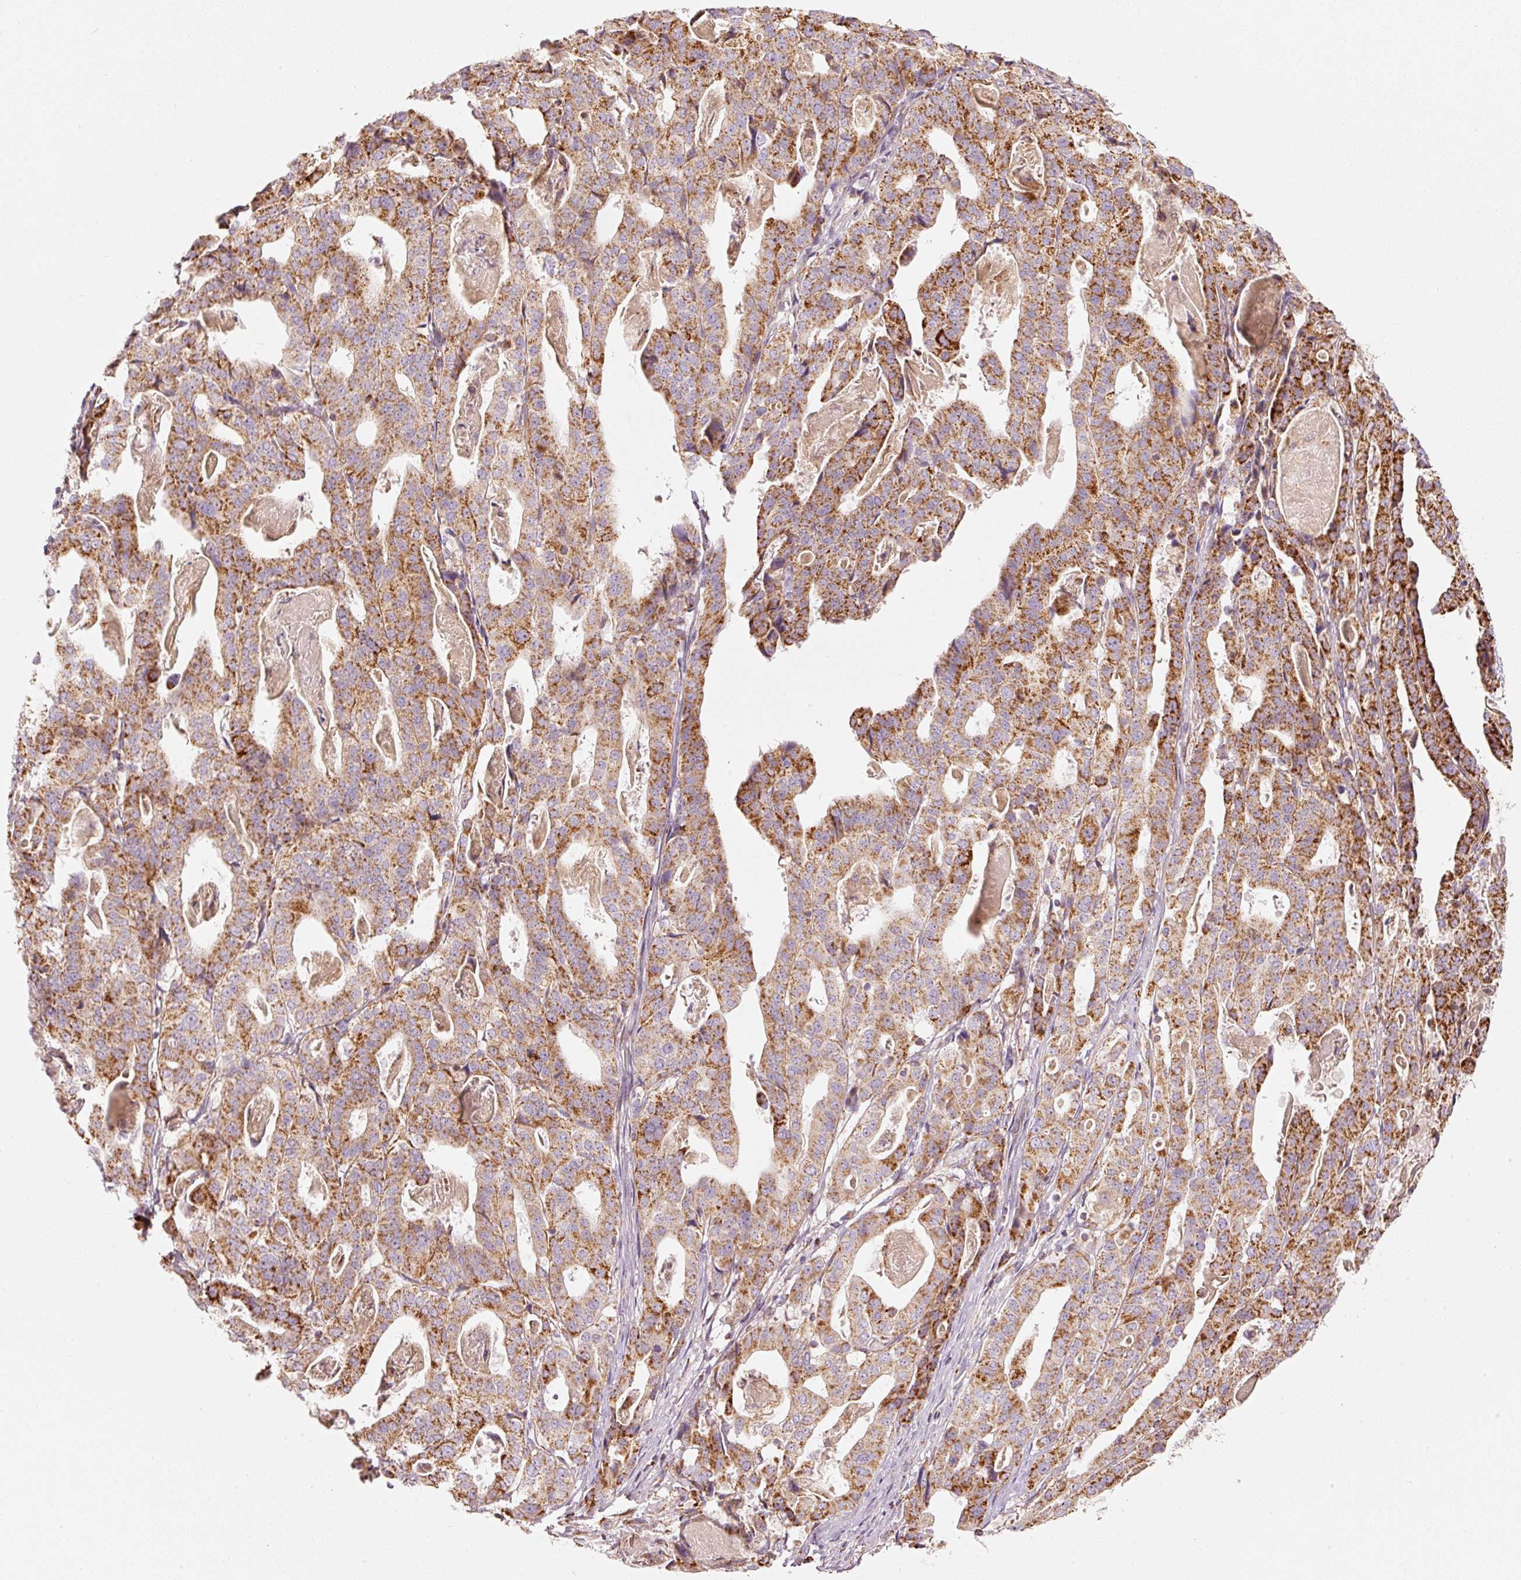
{"staining": {"intensity": "strong", "quantity": "25%-75%", "location": "cytoplasmic/membranous"}, "tissue": "stomach cancer", "cell_type": "Tumor cells", "image_type": "cancer", "snomed": [{"axis": "morphology", "description": "Adenocarcinoma, NOS"}, {"axis": "topography", "description": "Stomach"}], "caption": "Immunohistochemistry (IHC) photomicrograph of human stomach cancer (adenocarcinoma) stained for a protein (brown), which reveals high levels of strong cytoplasmic/membranous staining in approximately 25%-75% of tumor cells.", "gene": "C17orf98", "patient": {"sex": "male", "age": 48}}